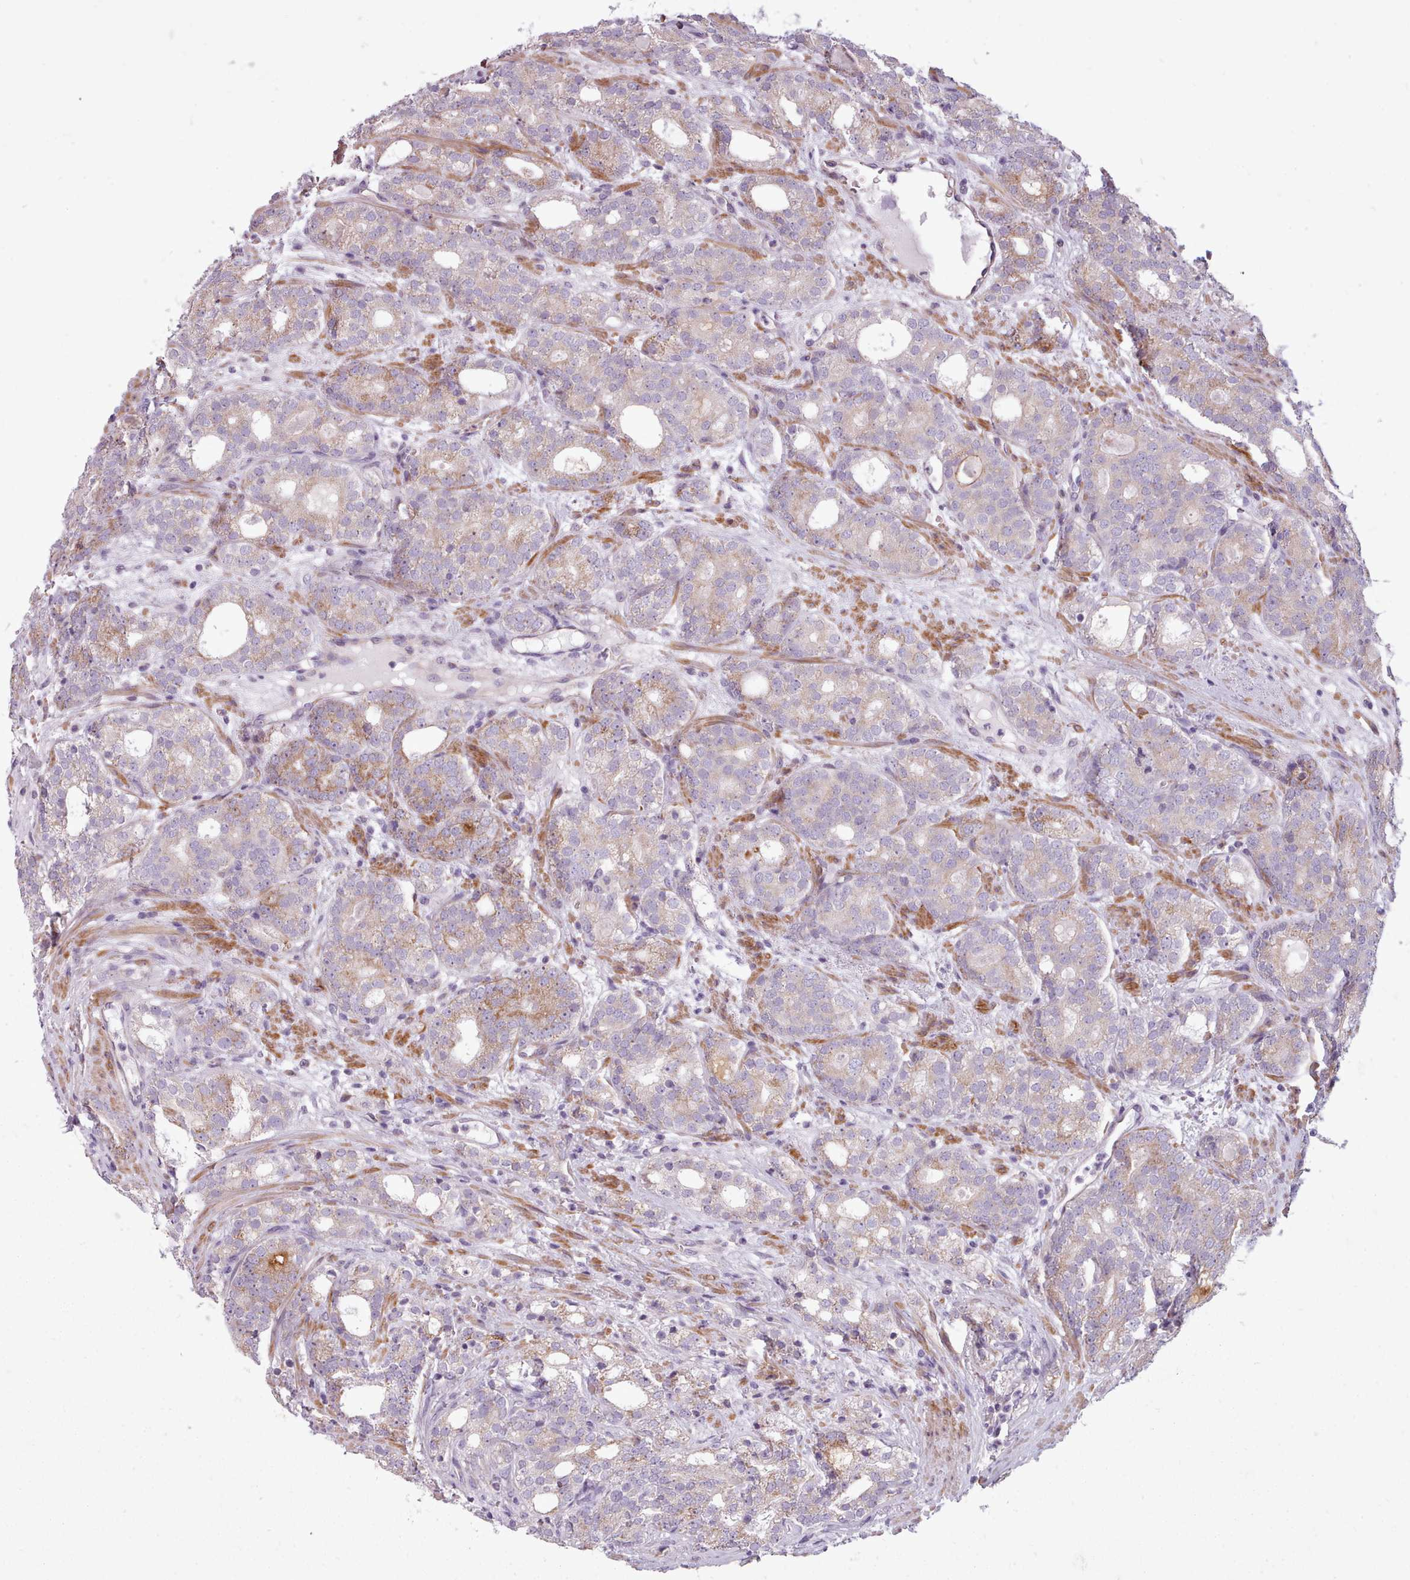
{"staining": {"intensity": "moderate", "quantity": "25%-75%", "location": "cytoplasmic/membranous"}, "tissue": "prostate cancer", "cell_type": "Tumor cells", "image_type": "cancer", "snomed": [{"axis": "morphology", "description": "Adenocarcinoma, High grade"}, {"axis": "topography", "description": "Prostate"}], "caption": "A photomicrograph showing moderate cytoplasmic/membranous expression in approximately 25%-75% of tumor cells in prostate adenocarcinoma (high-grade), as visualized by brown immunohistochemical staining.", "gene": "AVL9", "patient": {"sex": "male", "age": 64}}